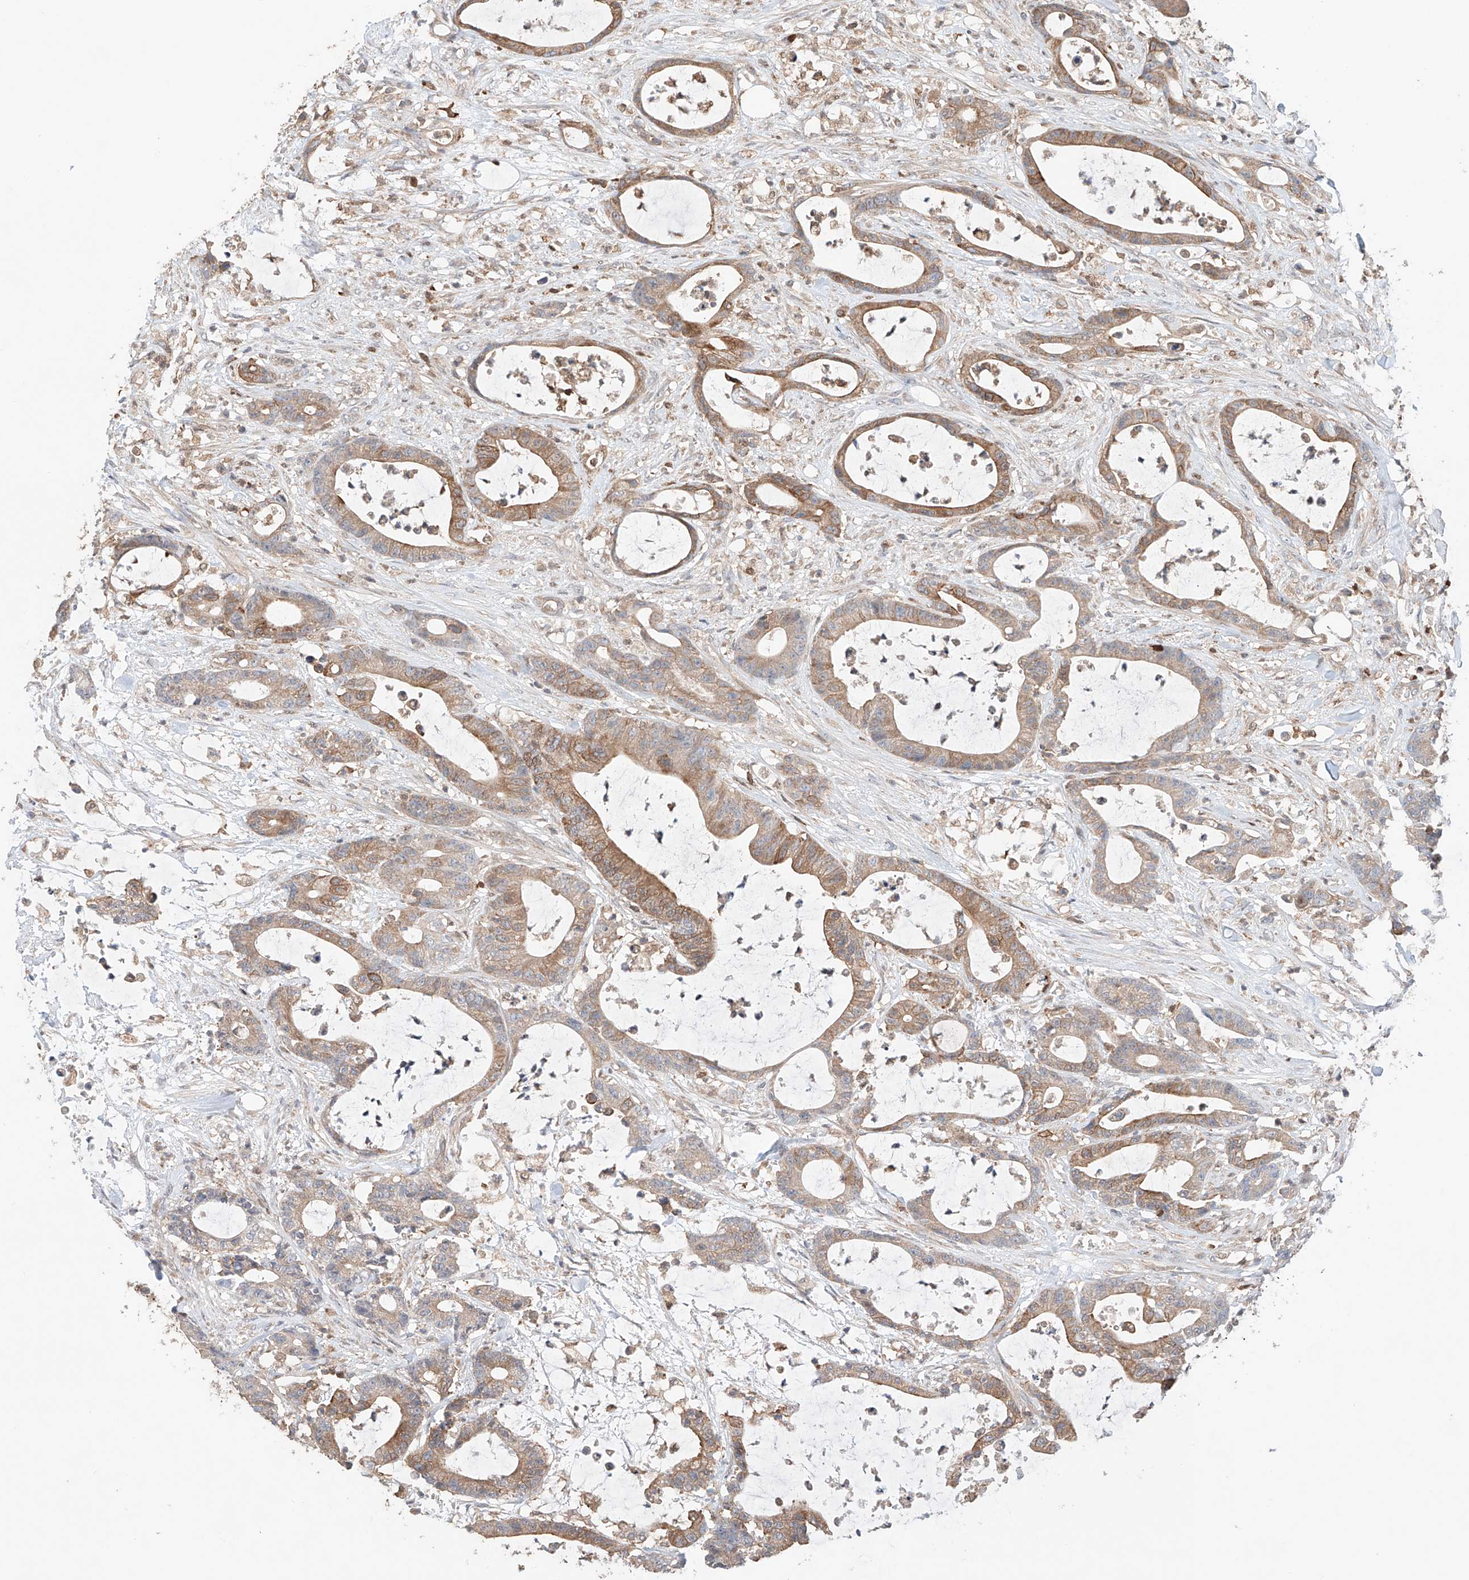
{"staining": {"intensity": "moderate", "quantity": "25%-75%", "location": "cytoplasmic/membranous"}, "tissue": "colorectal cancer", "cell_type": "Tumor cells", "image_type": "cancer", "snomed": [{"axis": "morphology", "description": "Adenocarcinoma, NOS"}, {"axis": "topography", "description": "Colon"}], "caption": "Protein expression by immunohistochemistry (IHC) shows moderate cytoplasmic/membranous positivity in approximately 25%-75% of tumor cells in colorectal cancer. (DAB IHC, brown staining for protein, blue staining for nuclei).", "gene": "IGSF22", "patient": {"sex": "female", "age": 84}}